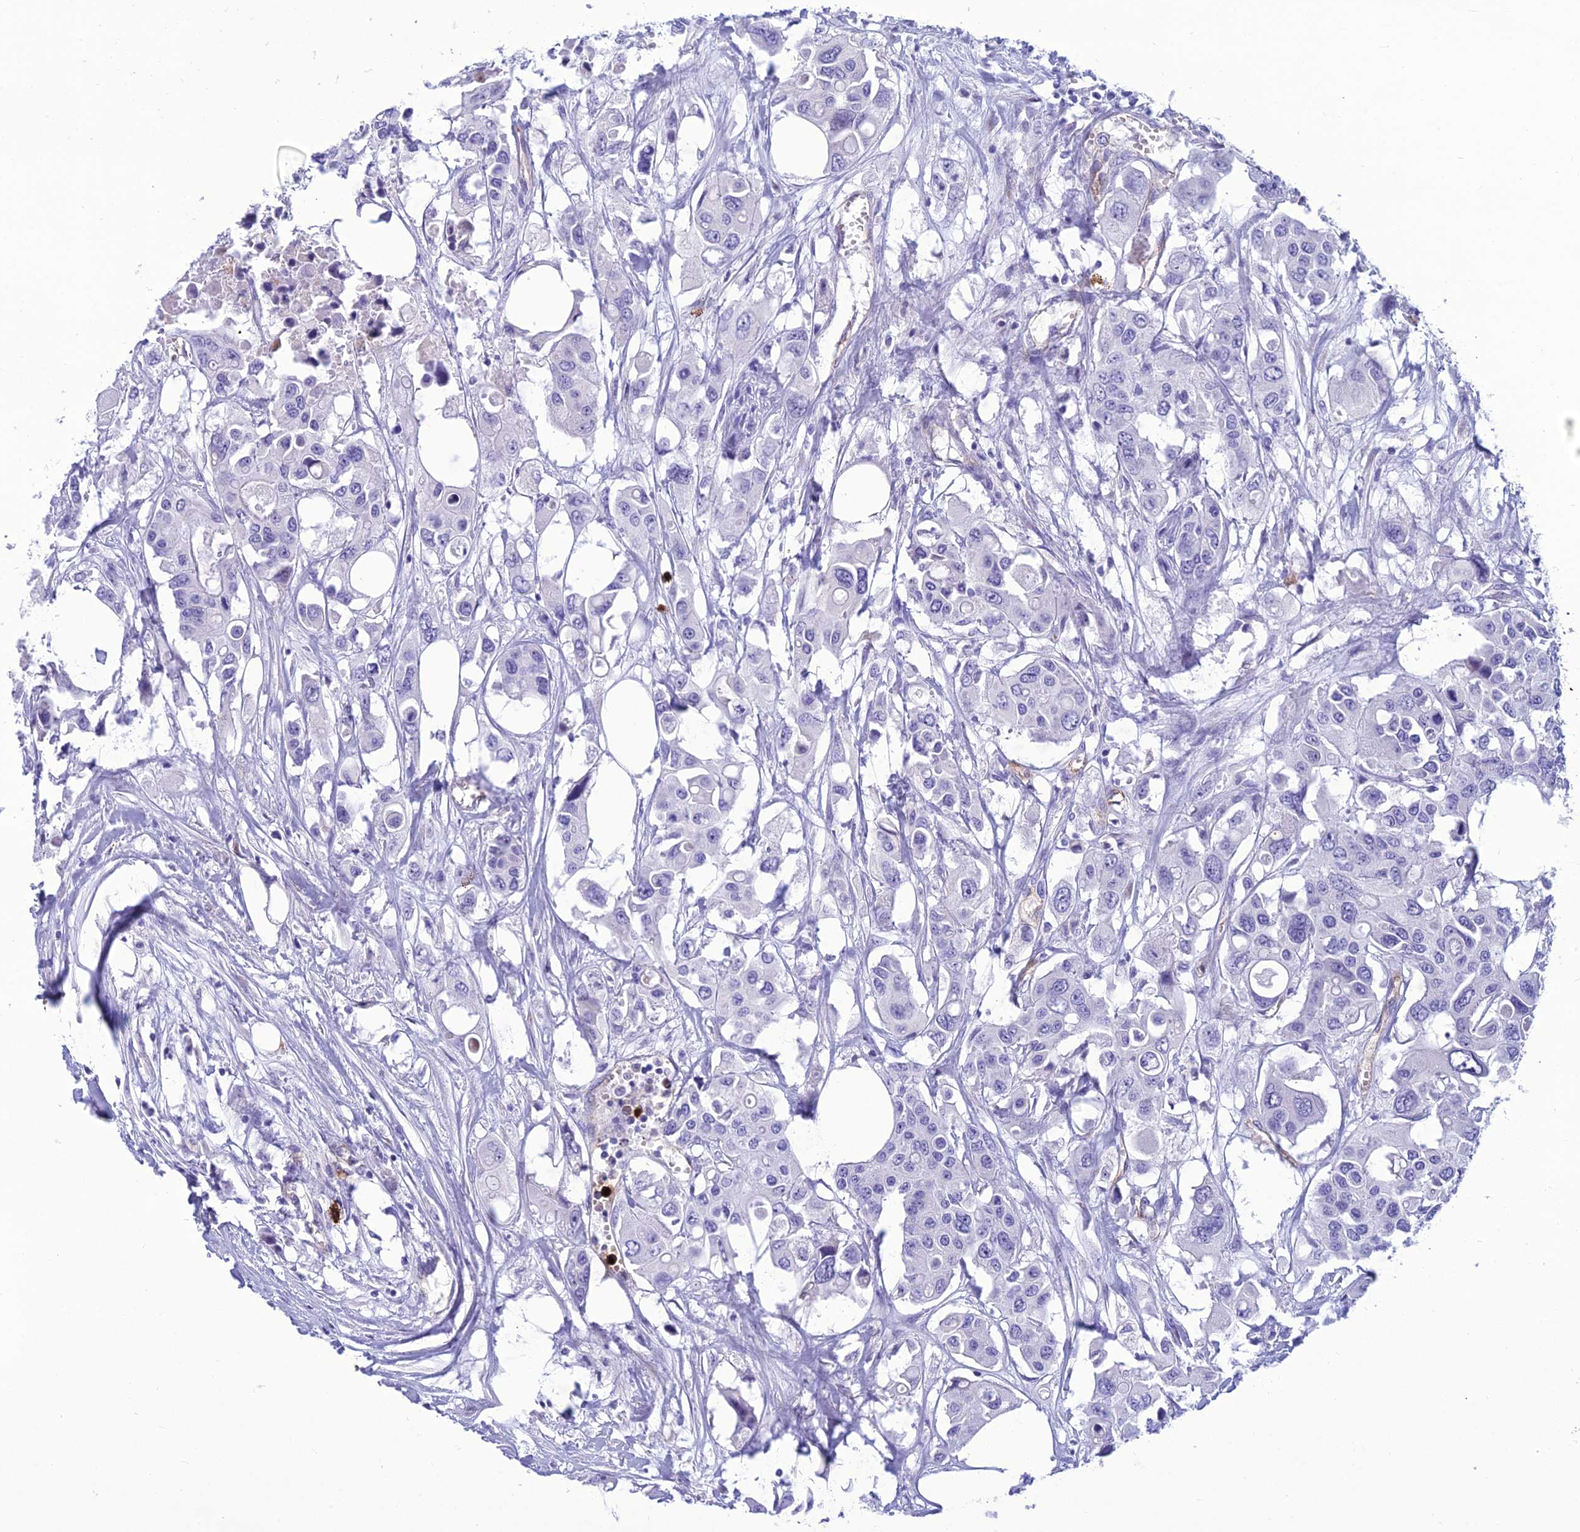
{"staining": {"intensity": "negative", "quantity": "none", "location": "none"}, "tissue": "colorectal cancer", "cell_type": "Tumor cells", "image_type": "cancer", "snomed": [{"axis": "morphology", "description": "Adenocarcinoma, NOS"}, {"axis": "topography", "description": "Colon"}], "caption": "Photomicrograph shows no significant protein staining in tumor cells of adenocarcinoma (colorectal).", "gene": "BBS7", "patient": {"sex": "male", "age": 77}}